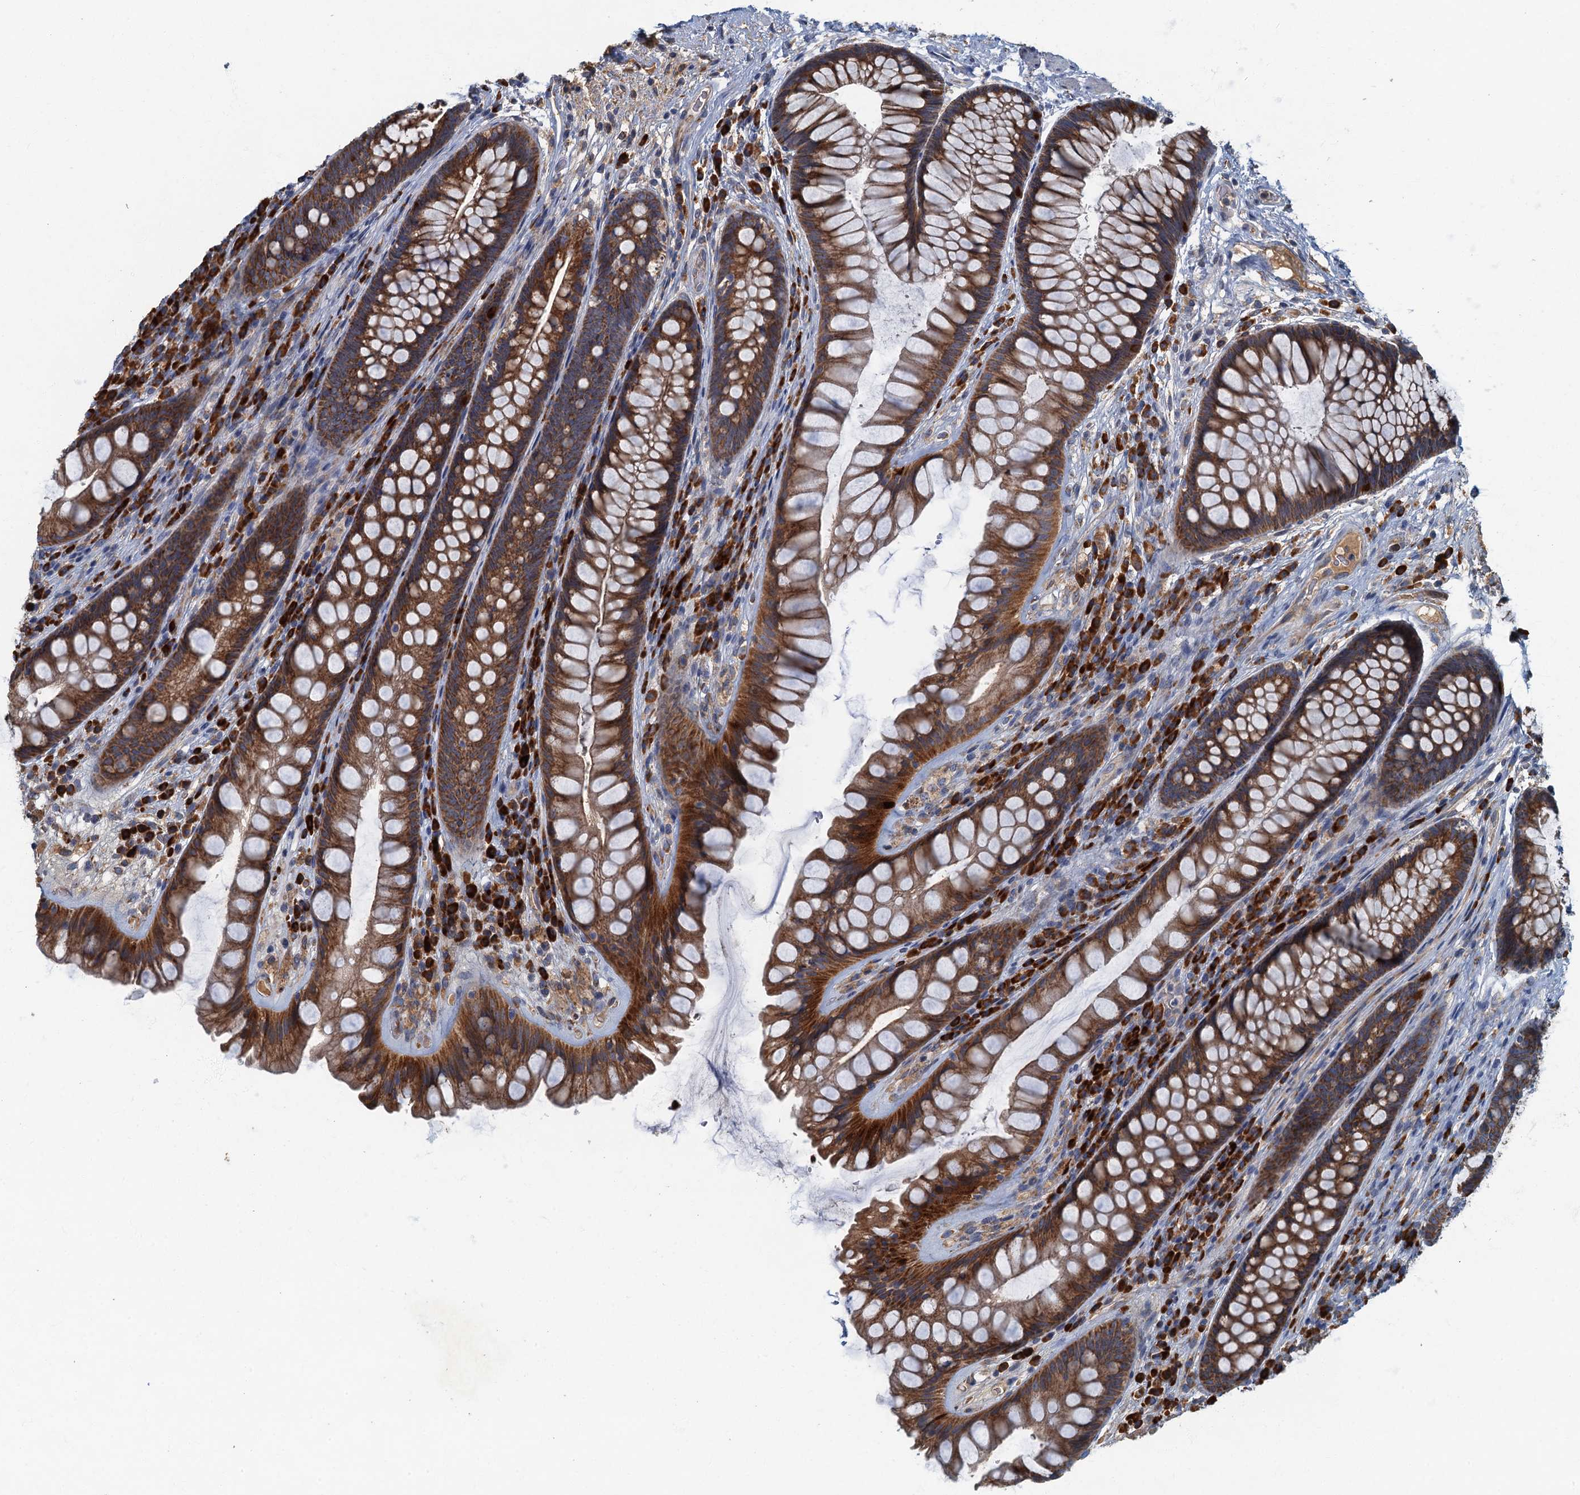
{"staining": {"intensity": "strong", "quantity": ">75%", "location": "cytoplasmic/membranous"}, "tissue": "rectum", "cell_type": "Glandular cells", "image_type": "normal", "snomed": [{"axis": "morphology", "description": "Normal tissue, NOS"}, {"axis": "topography", "description": "Rectum"}], "caption": "Immunohistochemical staining of benign human rectum exhibits high levels of strong cytoplasmic/membranous staining in about >75% of glandular cells. The protein is stained brown, and the nuclei are stained in blue (DAB IHC with brightfield microscopy, high magnification).", "gene": "SPDYC", "patient": {"sex": "male", "age": 74}}